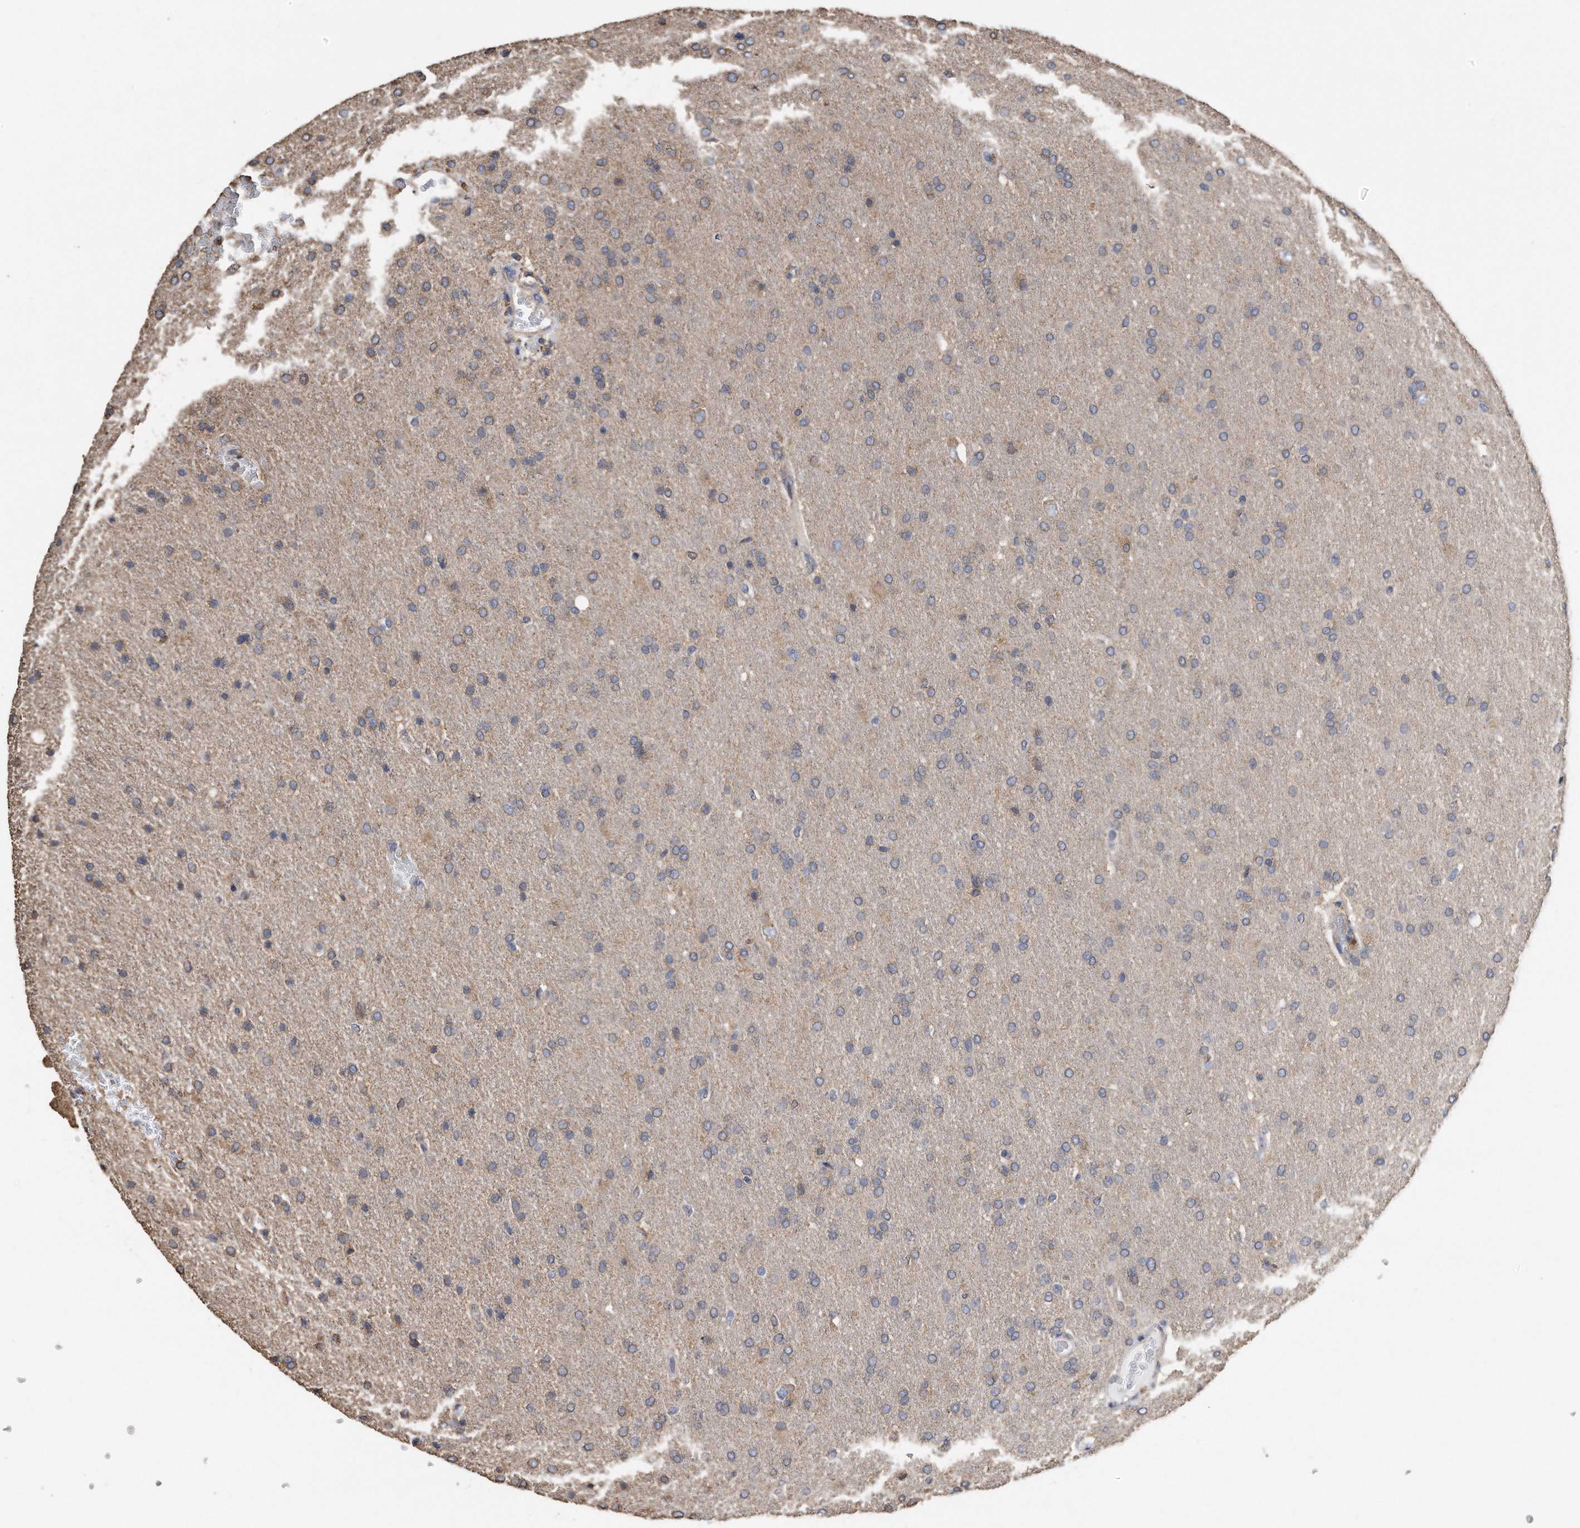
{"staining": {"intensity": "weak", "quantity": "25%-75%", "location": "cytoplasmic/membranous"}, "tissue": "glioma", "cell_type": "Tumor cells", "image_type": "cancer", "snomed": [{"axis": "morphology", "description": "Glioma, malignant, High grade"}, {"axis": "topography", "description": "Brain"}], "caption": "Protein expression analysis of human malignant glioma (high-grade) reveals weak cytoplasmic/membranous positivity in about 25%-75% of tumor cells.", "gene": "CDCP1", "patient": {"sex": "male", "age": 72}}